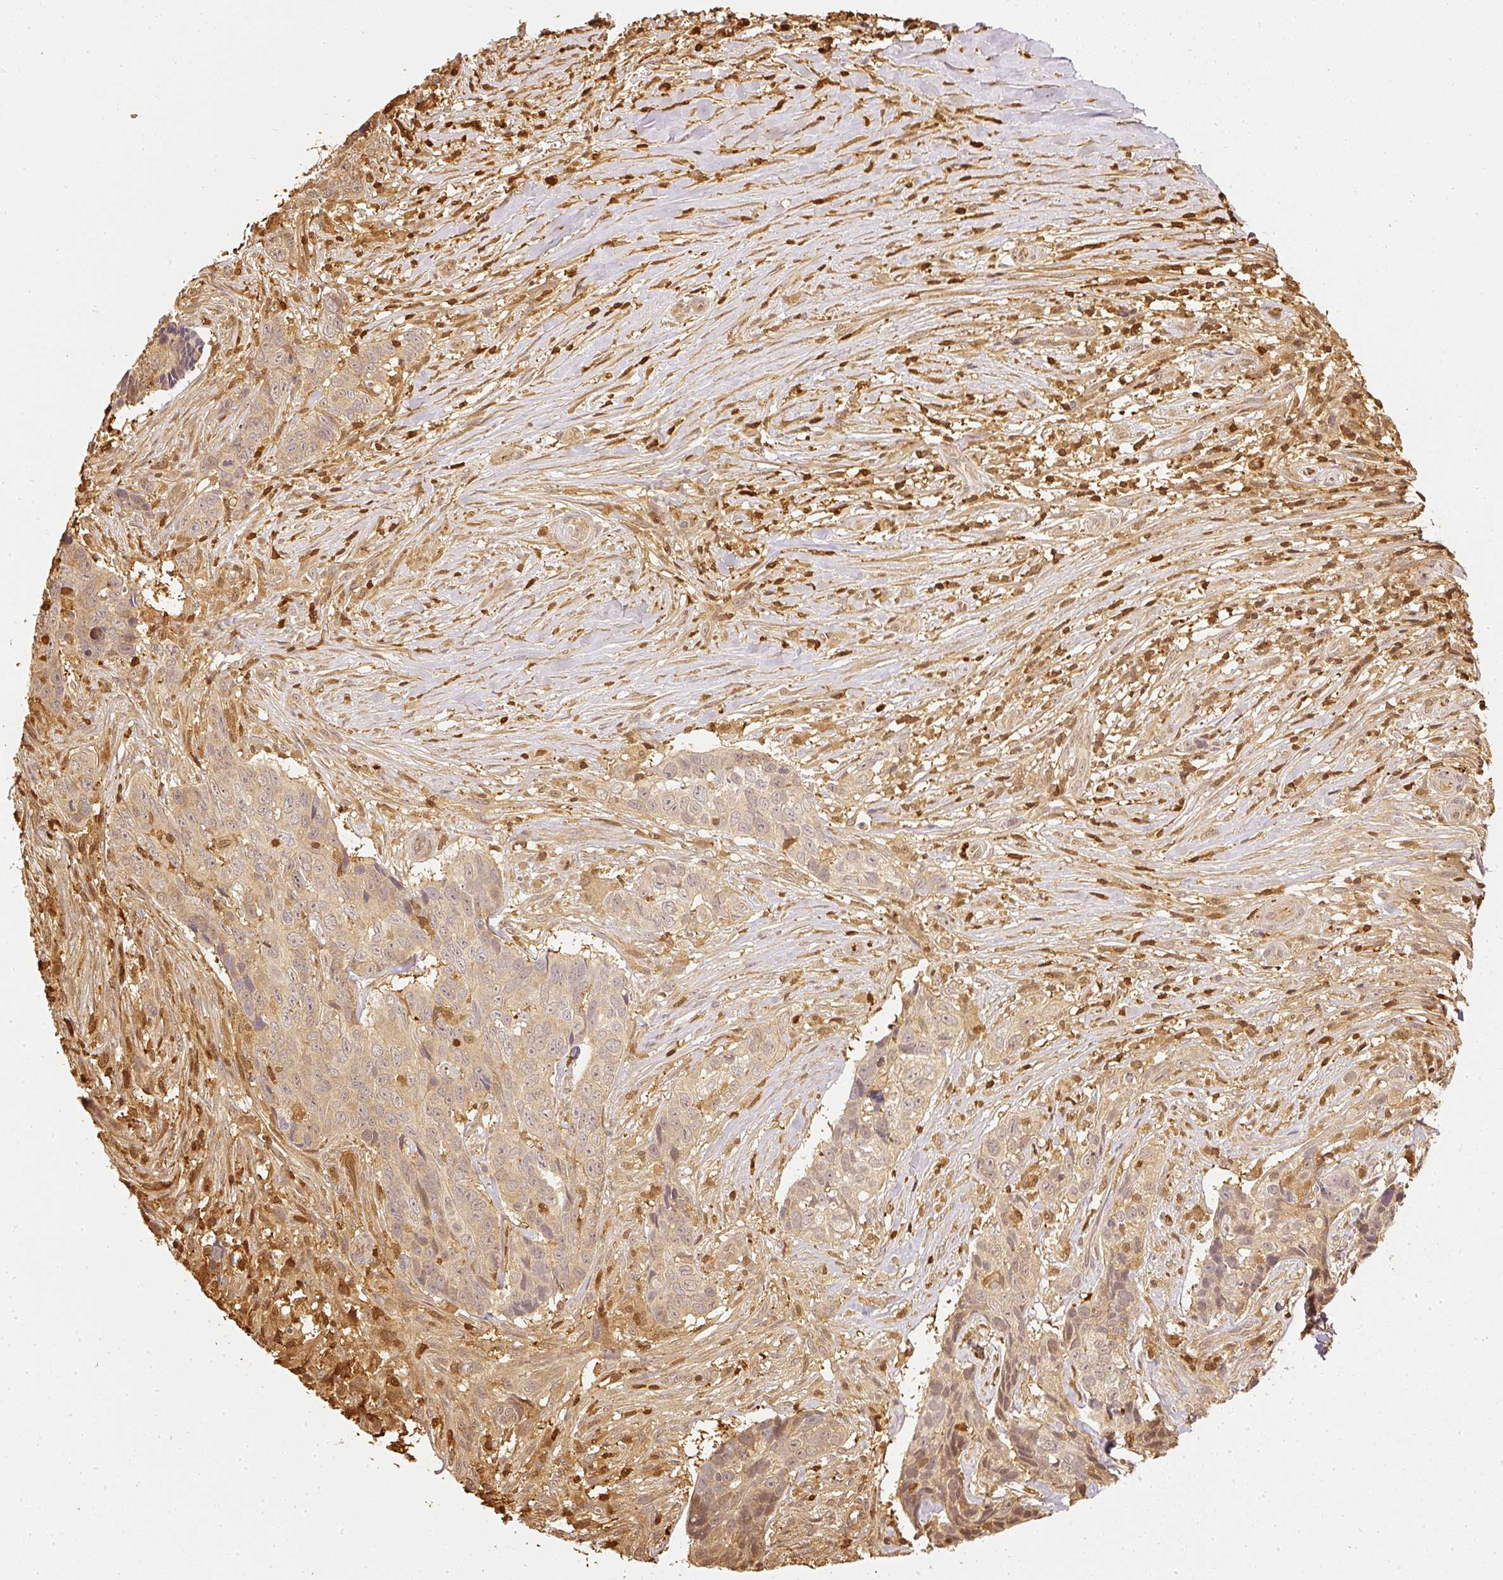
{"staining": {"intensity": "weak", "quantity": ">75%", "location": "cytoplasmic/membranous"}, "tissue": "skin cancer", "cell_type": "Tumor cells", "image_type": "cancer", "snomed": [{"axis": "morphology", "description": "Basal cell carcinoma"}, {"axis": "topography", "description": "Skin"}], "caption": "Immunohistochemical staining of basal cell carcinoma (skin) demonstrates low levels of weak cytoplasmic/membranous expression in about >75% of tumor cells. (Brightfield microscopy of DAB IHC at high magnification).", "gene": "PFN1", "patient": {"sex": "female", "age": 82}}